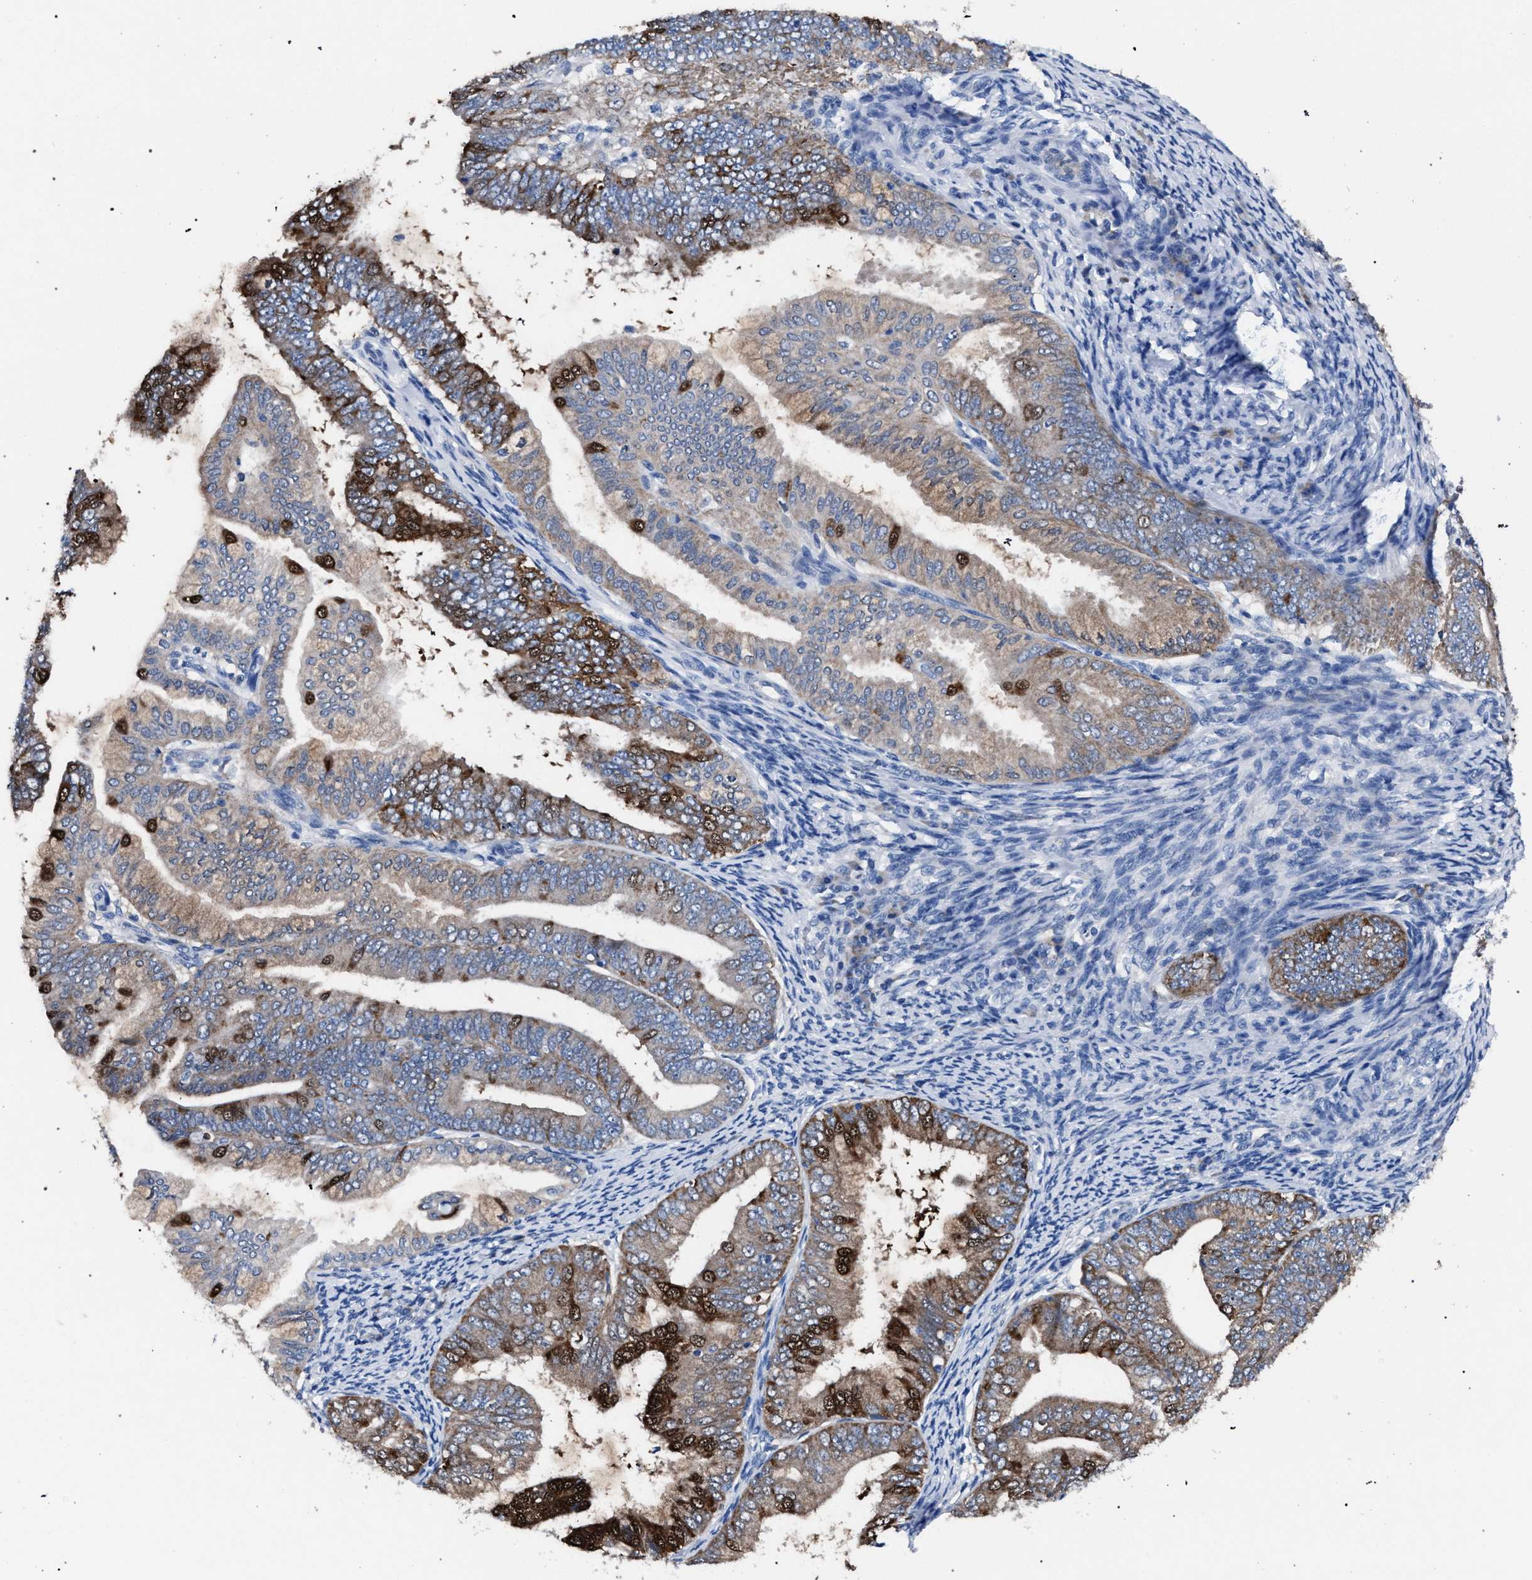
{"staining": {"intensity": "strong", "quantity": "25%-75%", "location": "cytoplasmic/membranous"}, "tissue": "endometrial cancer", "cell_type": "Tumor cells", "image_type": "cancer", "snomed": [{"axis": "morphology", "description": "Adenocarcinoma, NOS"}, {"axis": "topography", "description": "Endometrium"}], "caption": "This is an image of immunohistochemistry staining of endometrial cancer, which shows strong positivity in the cytoplasmic/membranous of tumor cells.", "gene": "CRYZ", "patient": {"sex": "female", "age": 63}}